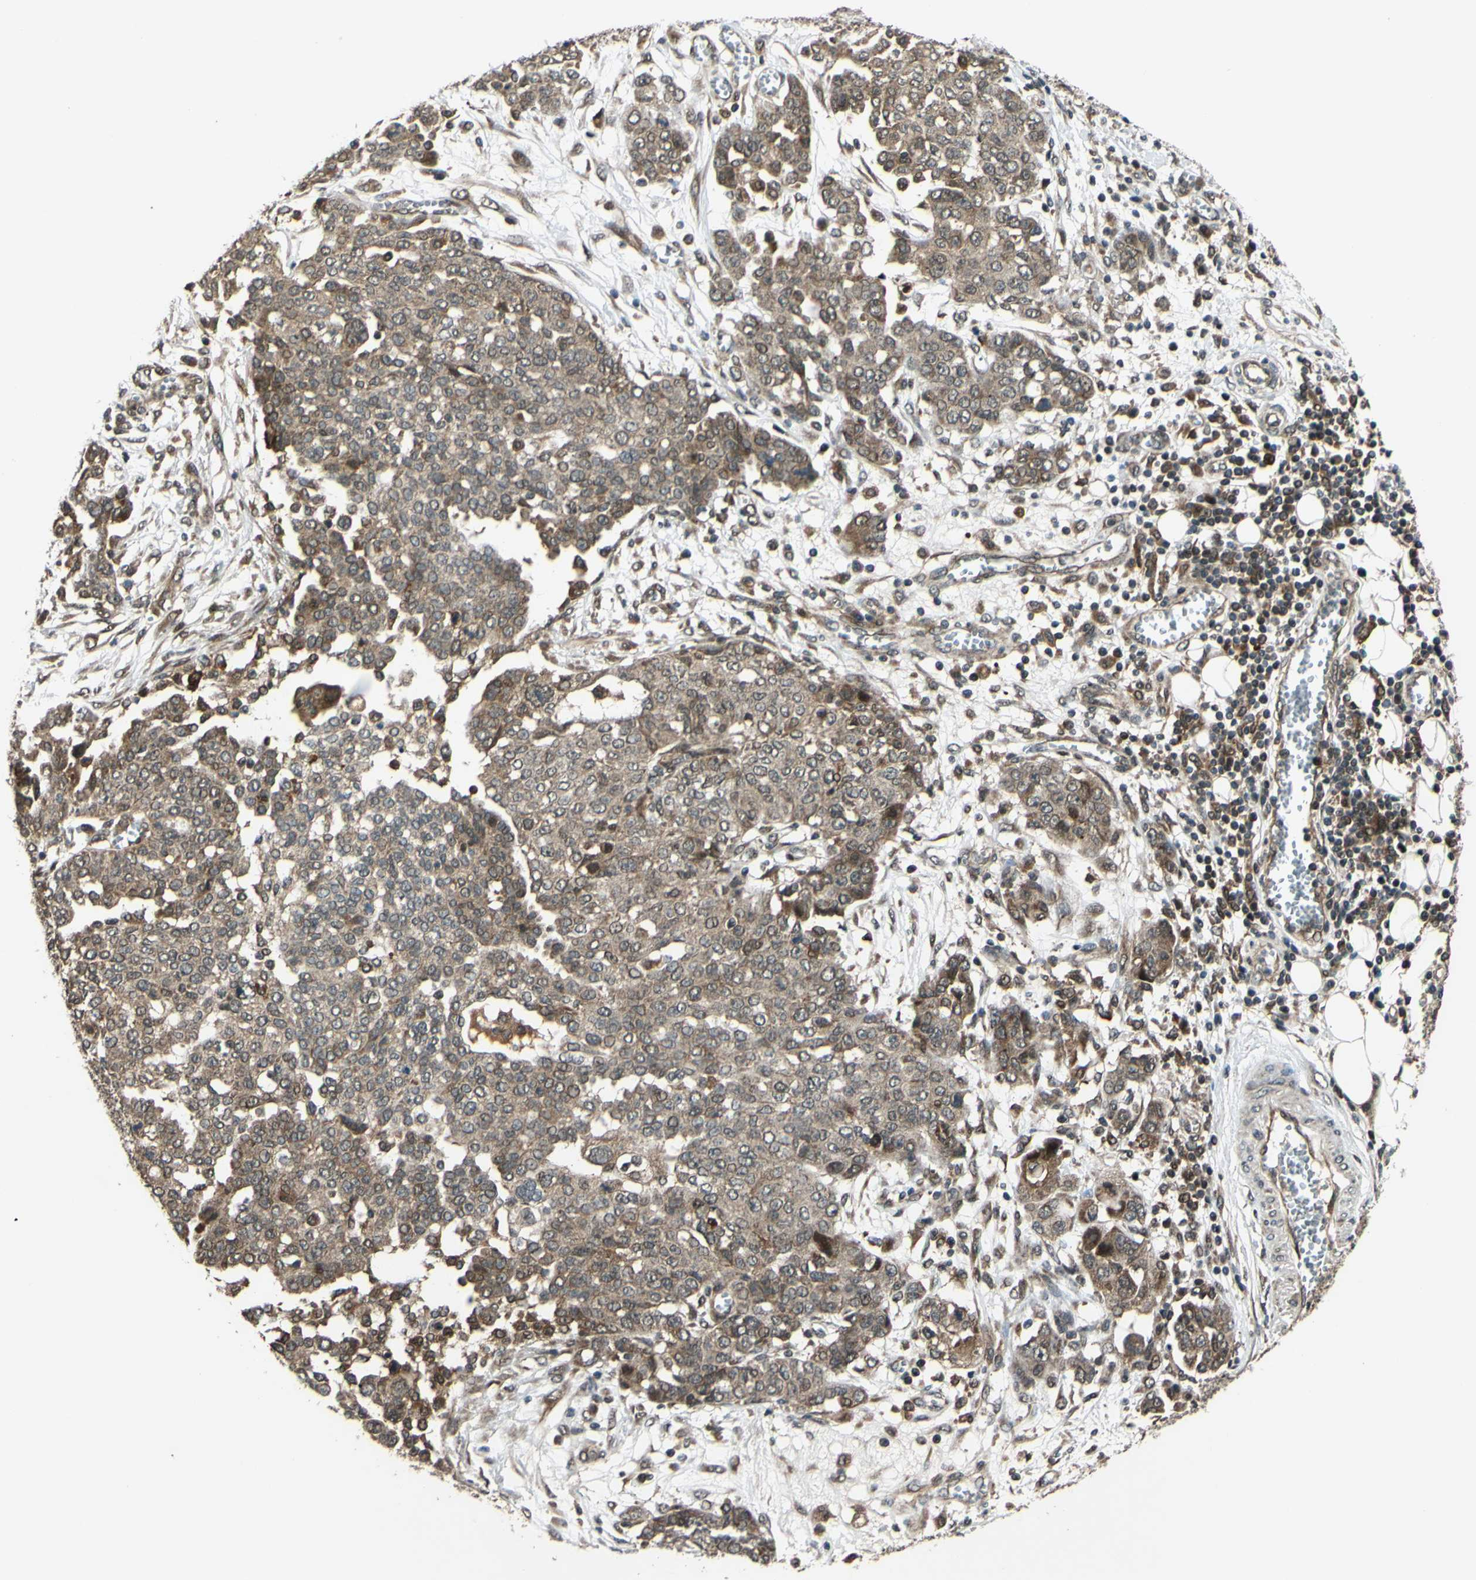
{"staining": {"intensity": "moderate", "quantity": ">75%", "location": "cytoplasmic/membranous"}, "tissue": "ovarian cancer", "cell_type": "Tumor cells", "image_type": "cancer", "snomed": [{"axis": "morphology", "description": "Cystadenocarcinoma, serous, NOS"}, {"axis": "topography", "description": "Soft tissue"}, {"axis": "topography", "description": "Ovary"}], "caption": "Ovarian cancer (serous cystadenocarcinoma) stained with a protein marker exhibits moderate staining in tumor cells.", "gene": "ABCC8", "patient": {"sex": "female", "age": 57}}